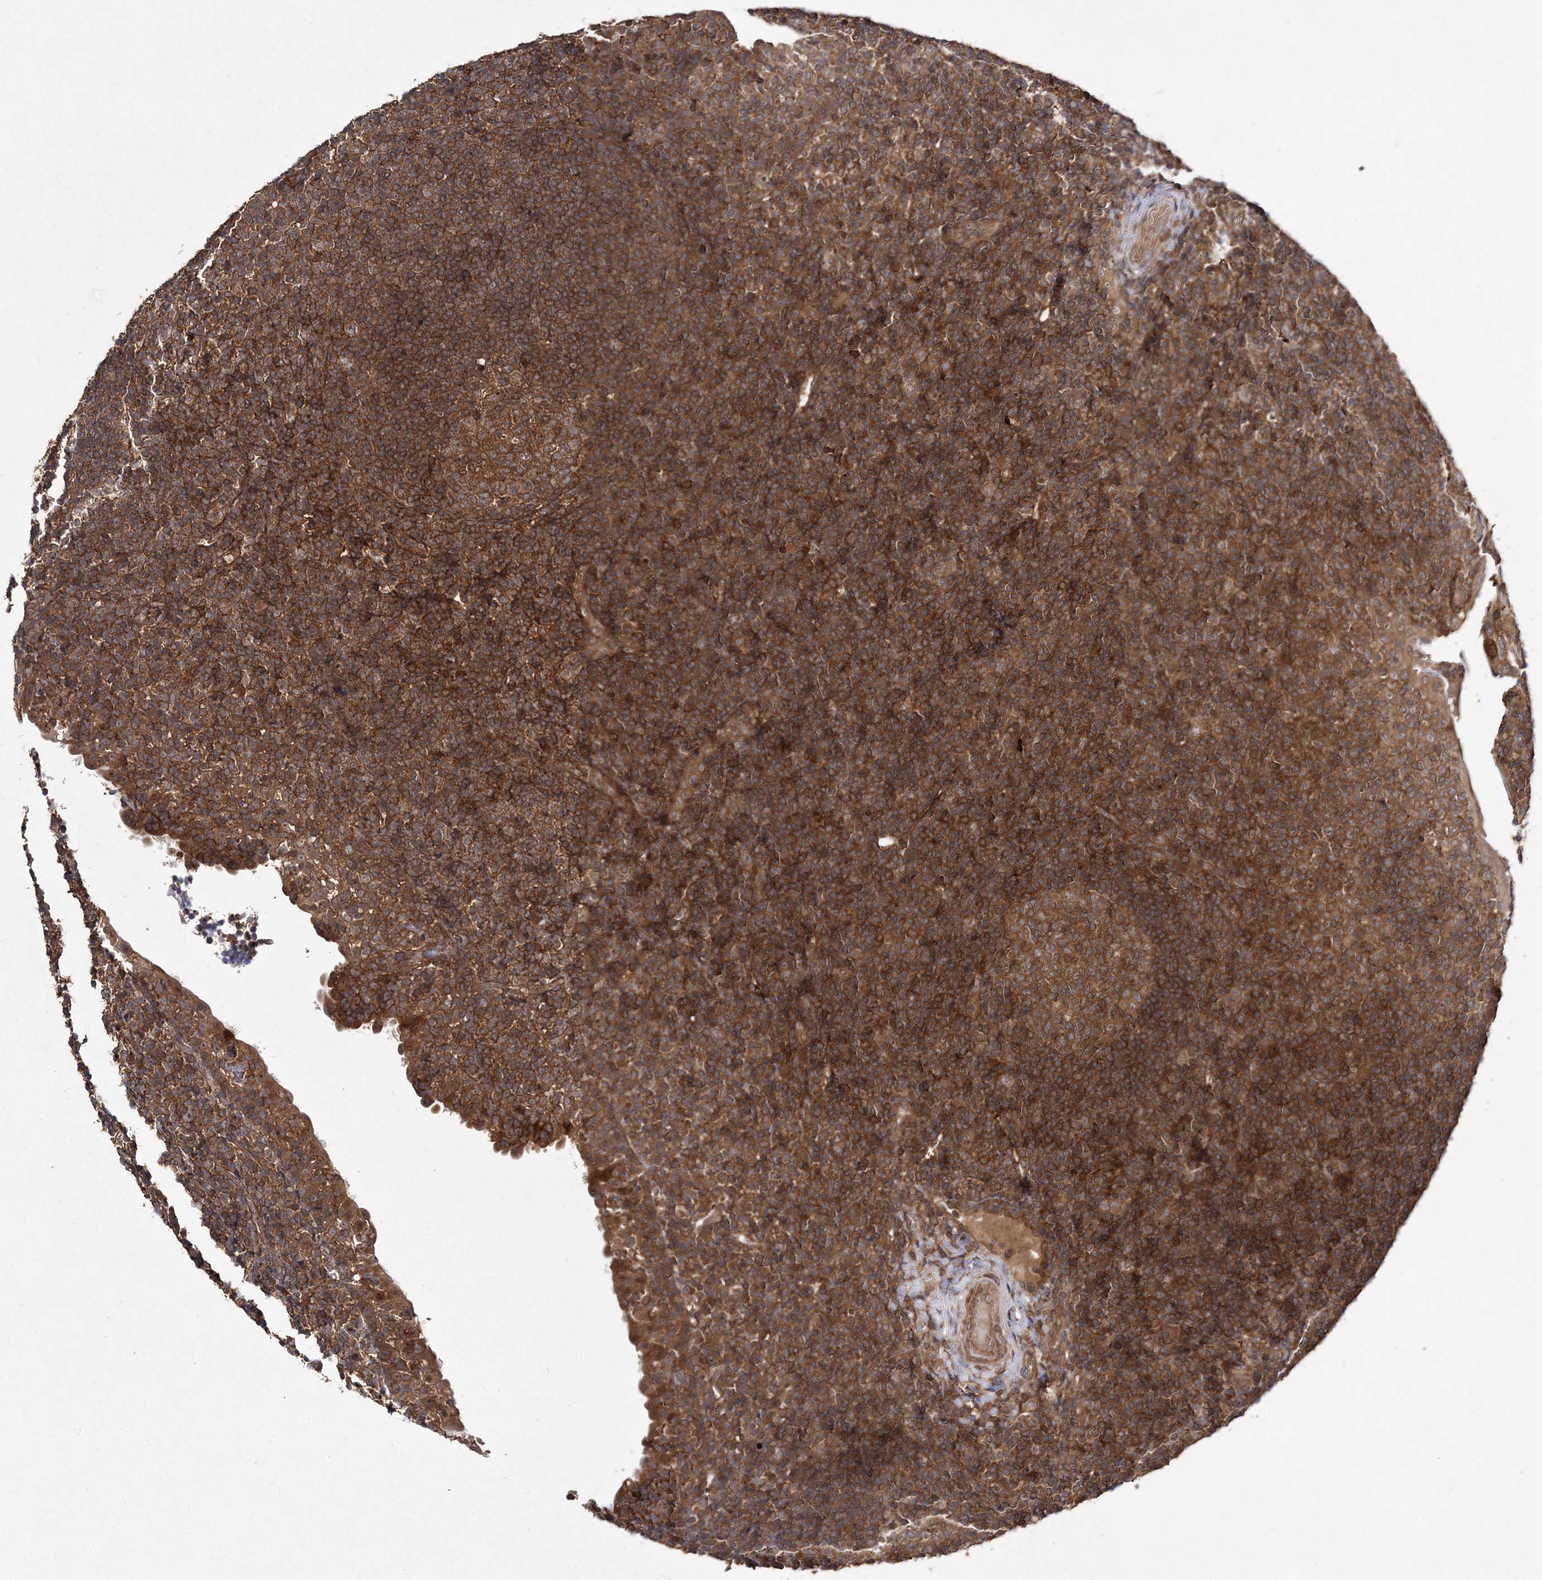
{"staining": {"intensity": "moderate", "quantity": ">75%", "location": "cytoplasmic/membranous"}, "tissue": "tonsil", "cell_type": "Germinal center cells", "image_type": "normal", "snomed": [{"axis": "morphology", "description": "Normal tissue, NOS"}, {"axis": "topography", "description": "Tonsil"}], "caption": "DAB immunohistochemical staining of normal tonsil shows moderate cytoplasmic/membranous protein expression in about >75% of germinal center cells. (Brightfield microscopy of DAB IHC at high magnification).", "gene": "TMEM9B", "patient": {"sex": "female", "age": 40}}